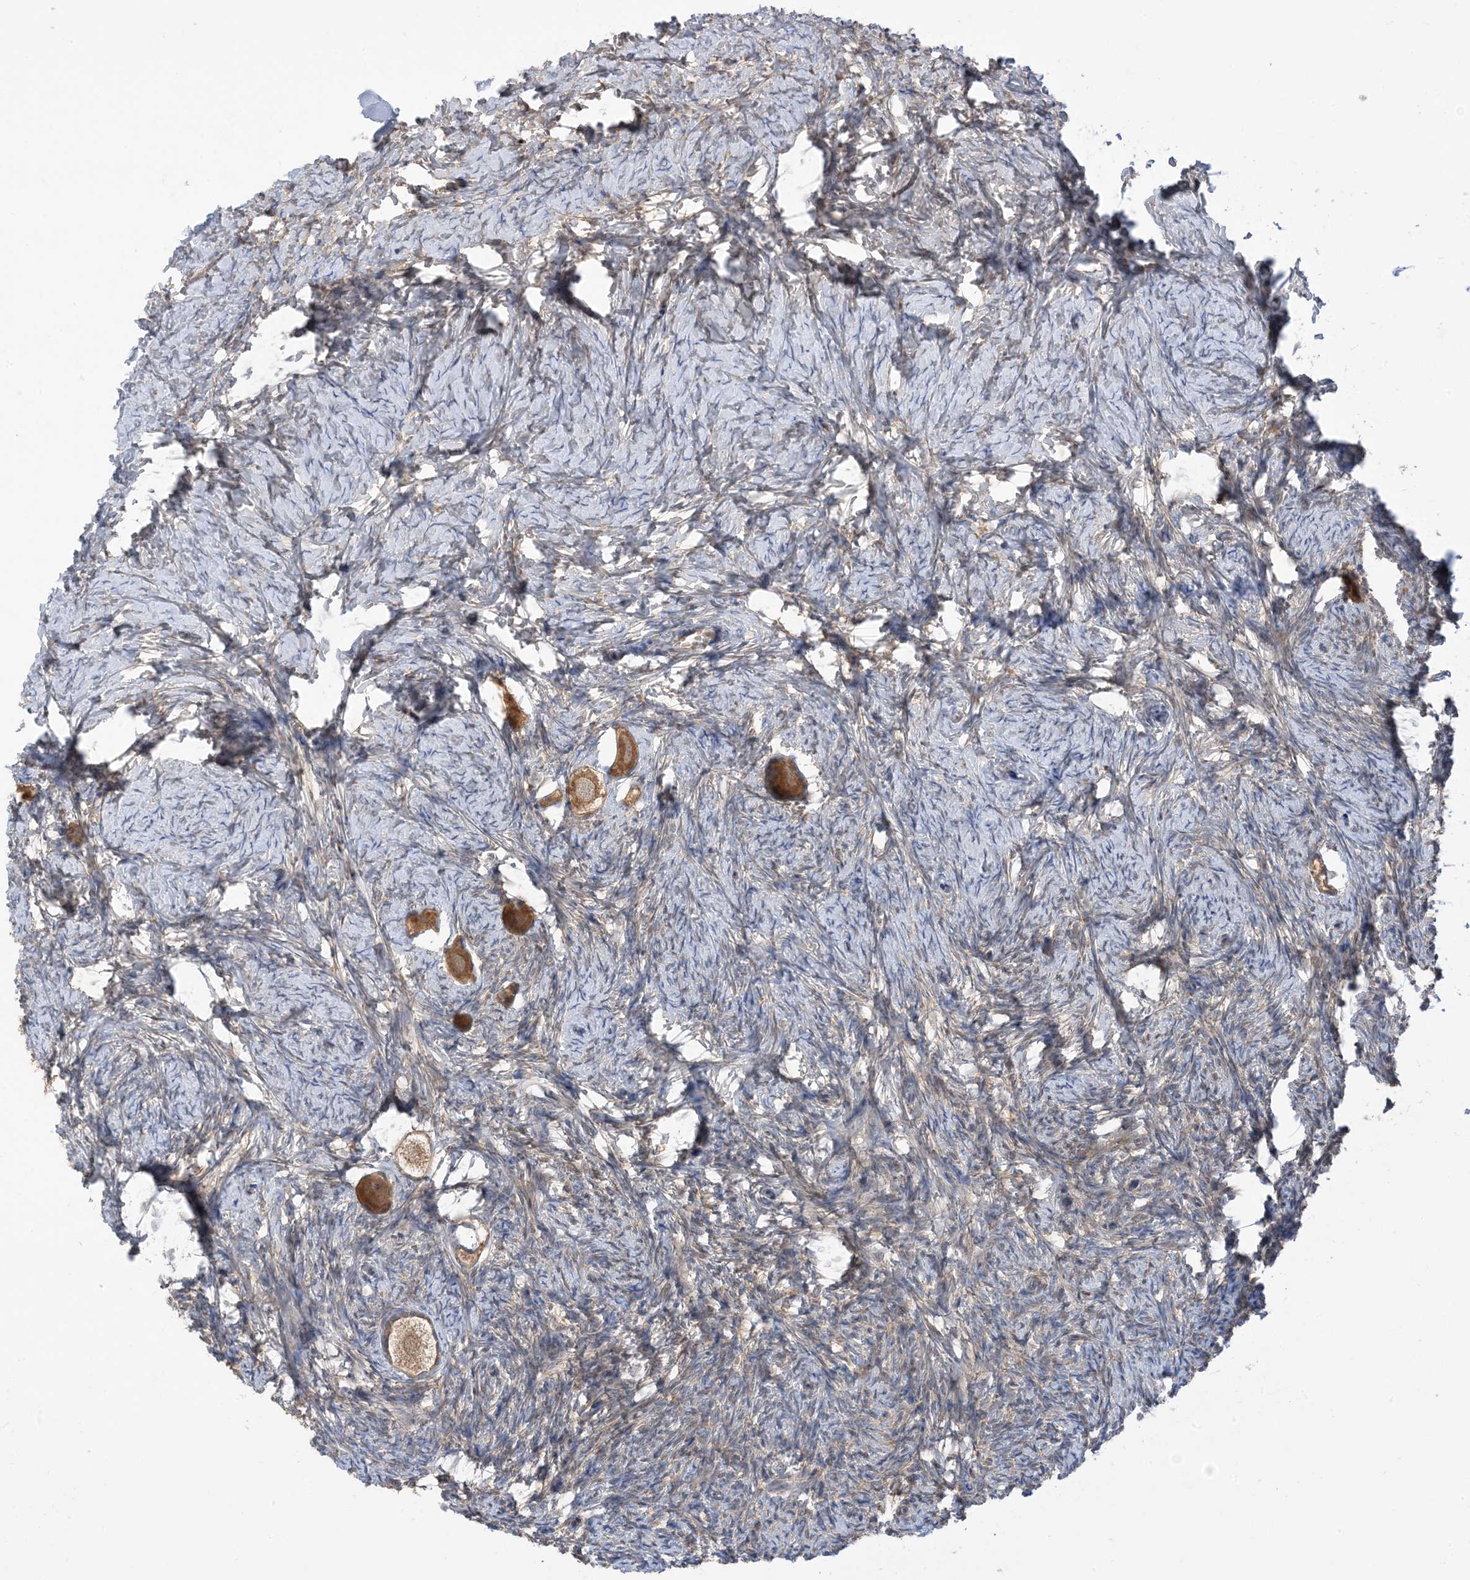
{"staining": {"intensity": "moderate", "quantity": ">75%", "location": "cytoplasmic/membranous"}, "tissue": "ovary", "cell_type": "Follicle cells", "image_type": "normal", "snomed": [{"axis": "morphology", "description": "Normal tissue, NOS"}, {"axis": "topography", "description": "Ovary"}], "caption": "An image of ovary stained for a protein exhibits moderate cytoplasmic/membranous brown staining in follicle cells. Using DAB (brown) and hematoxylin (blue) stains, captured at high magnification using brightfield microscopy.", "gene": "WDR26", "patient": {"sex": "female", "age": 27}}